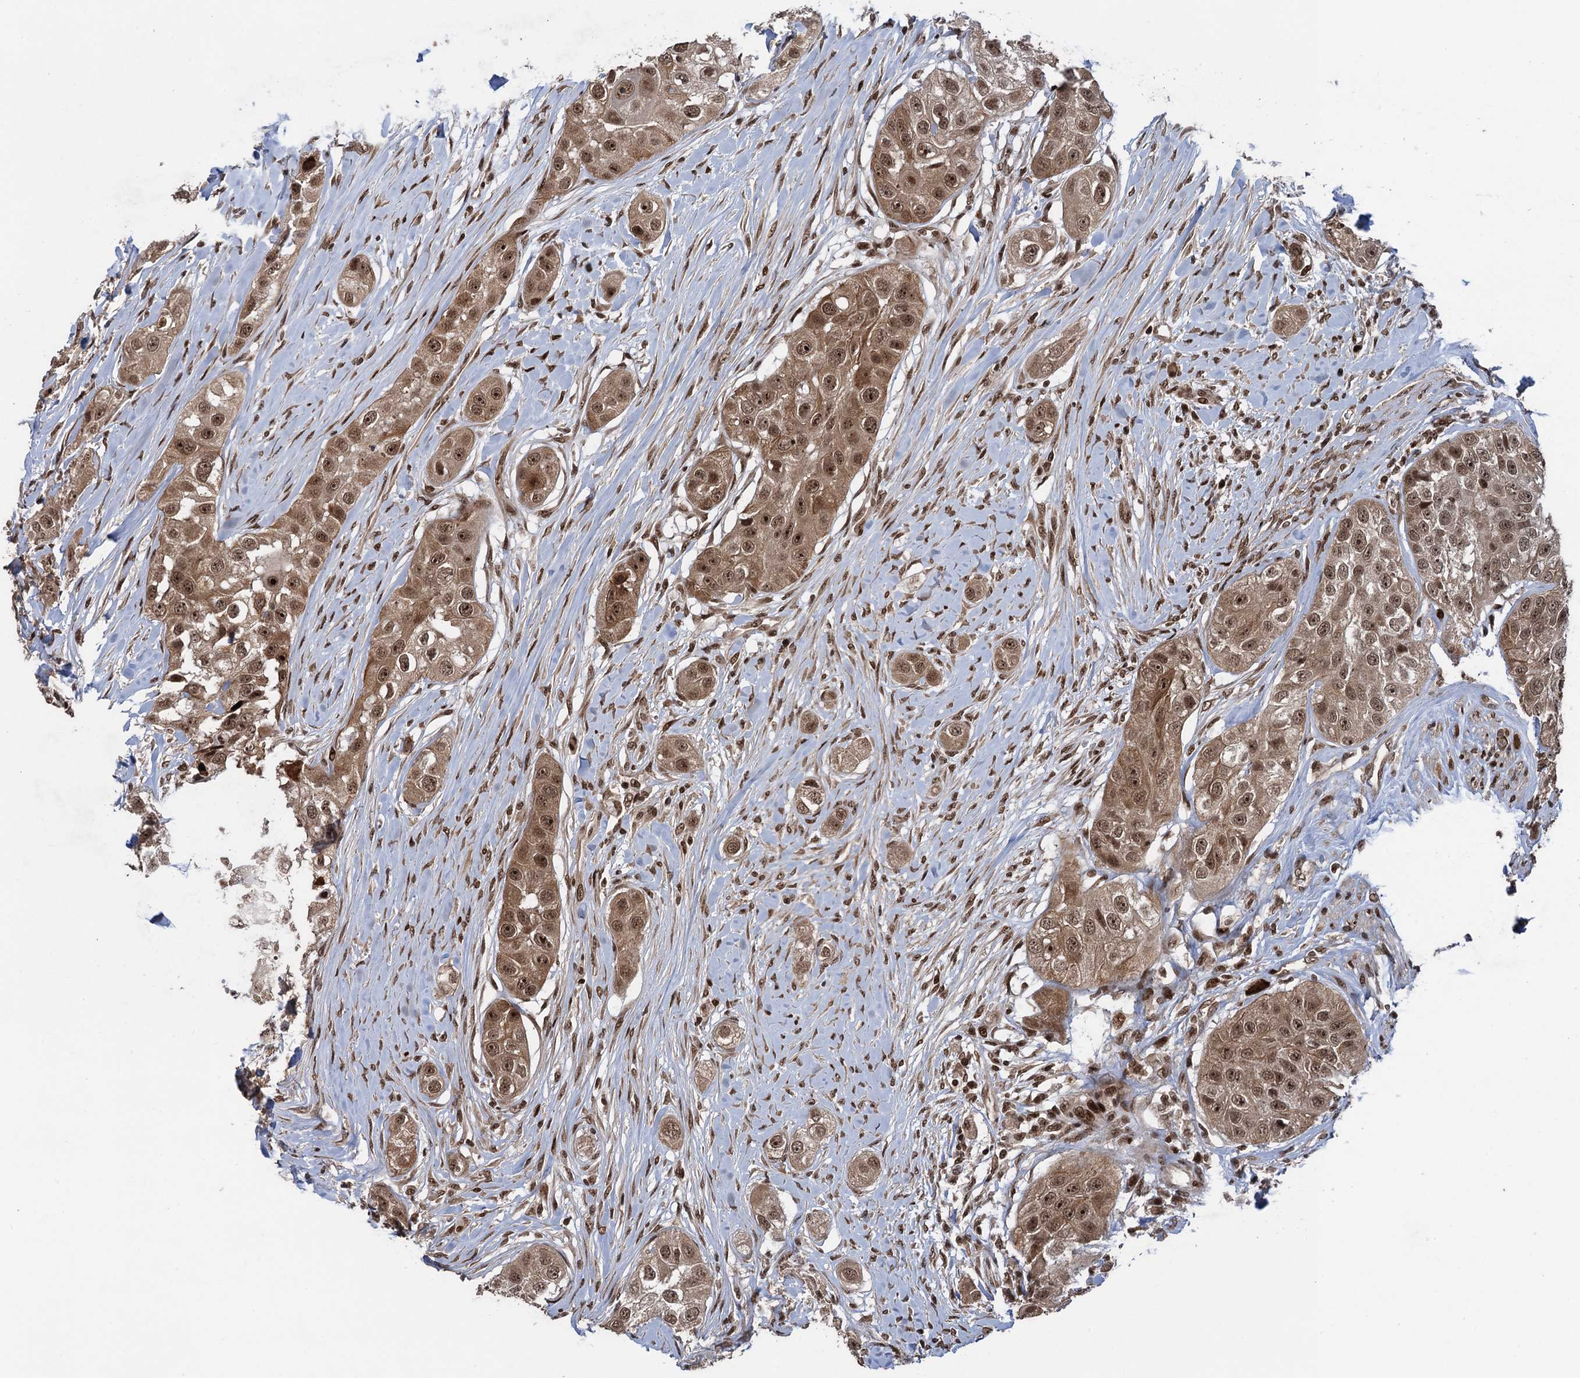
{"staining": {"intensity": "moderate", "quantity": ">75%", "location": "cytoplasmic/membranous,nuclear"}, "tissue": "head and neck cancer", "cell_type": "Tumor cells", "image_type": "cancer", "snomed": [{"axis": "morphology", "description": "Normal tissue, NOS"}, {"axis": "morphology", "description": "Squamous cell carcinoma, NOS"}, {"axis": "topography", "description": "Skeletal muscle"}, {"axis": "topography", "description": "Head-Neck"}], "caption": "Immunohistochemical staining of human head and neck cancer (squamous cell carcinoma) displays medium levels of moderate cytoplasmic/membranous and nuclear staining in approximately >75% of tumor cells.", "gene": "ZNF169", "patient": {"sex": "male", "age": 51}}